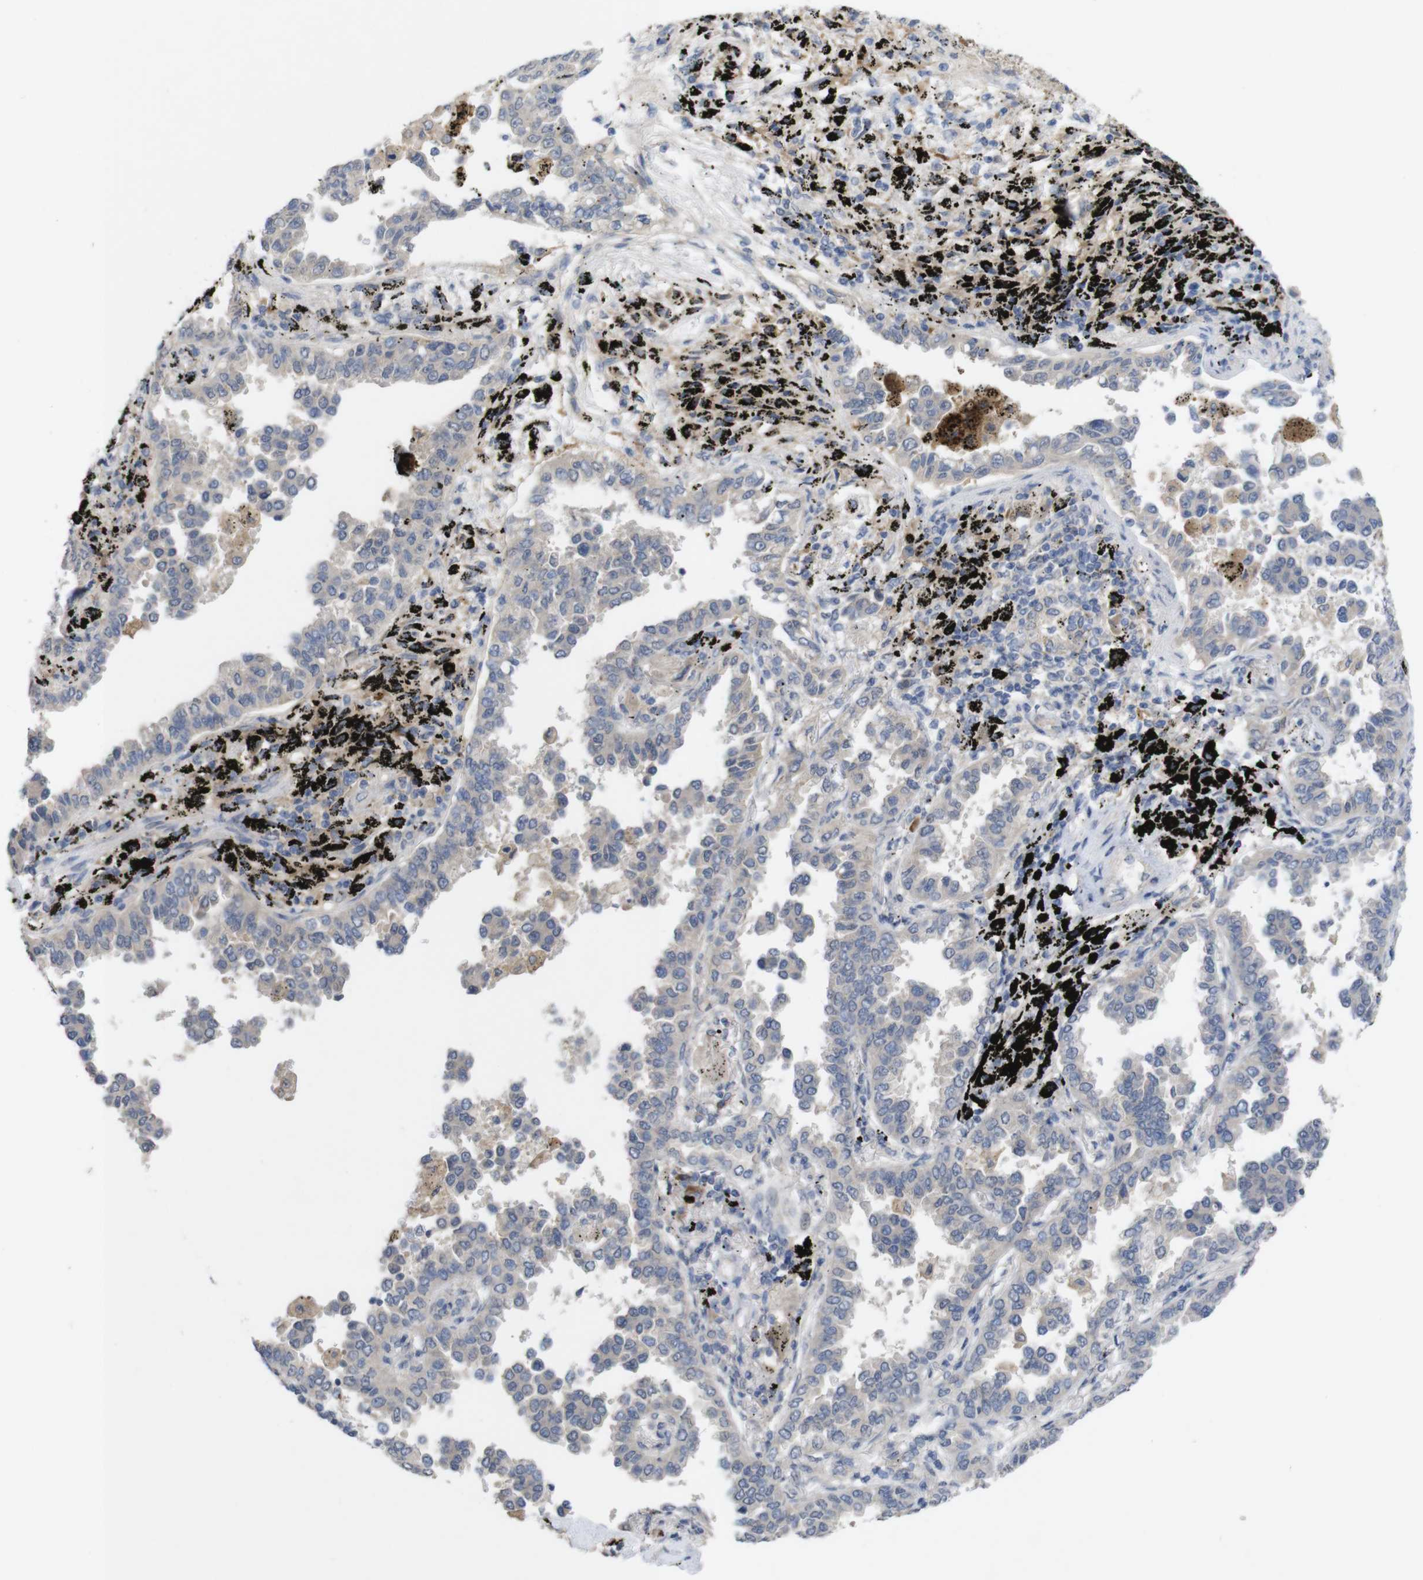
{"staining": {"intensity": "weak", "quantity": "<25%", "location": "cytoplasmic/membranous"}, "tissue": "lung cancer", "cell_type": "Tumor cells", "image_type": "cancer", "snomed": [{"axis": "morphology", "description": "Normal tissue, NOS"}, {"axis": "morphology", "description": "Adenocarcinoma, NOS"}, {"axis": "topography", "description": "Lung"}], "caption": "The histopathology image displays no significant positivity in tumor cells of adenocarcinoma (lung).", "gene": "BCAR3", "patient": {"sex": "male", "age": 59}}